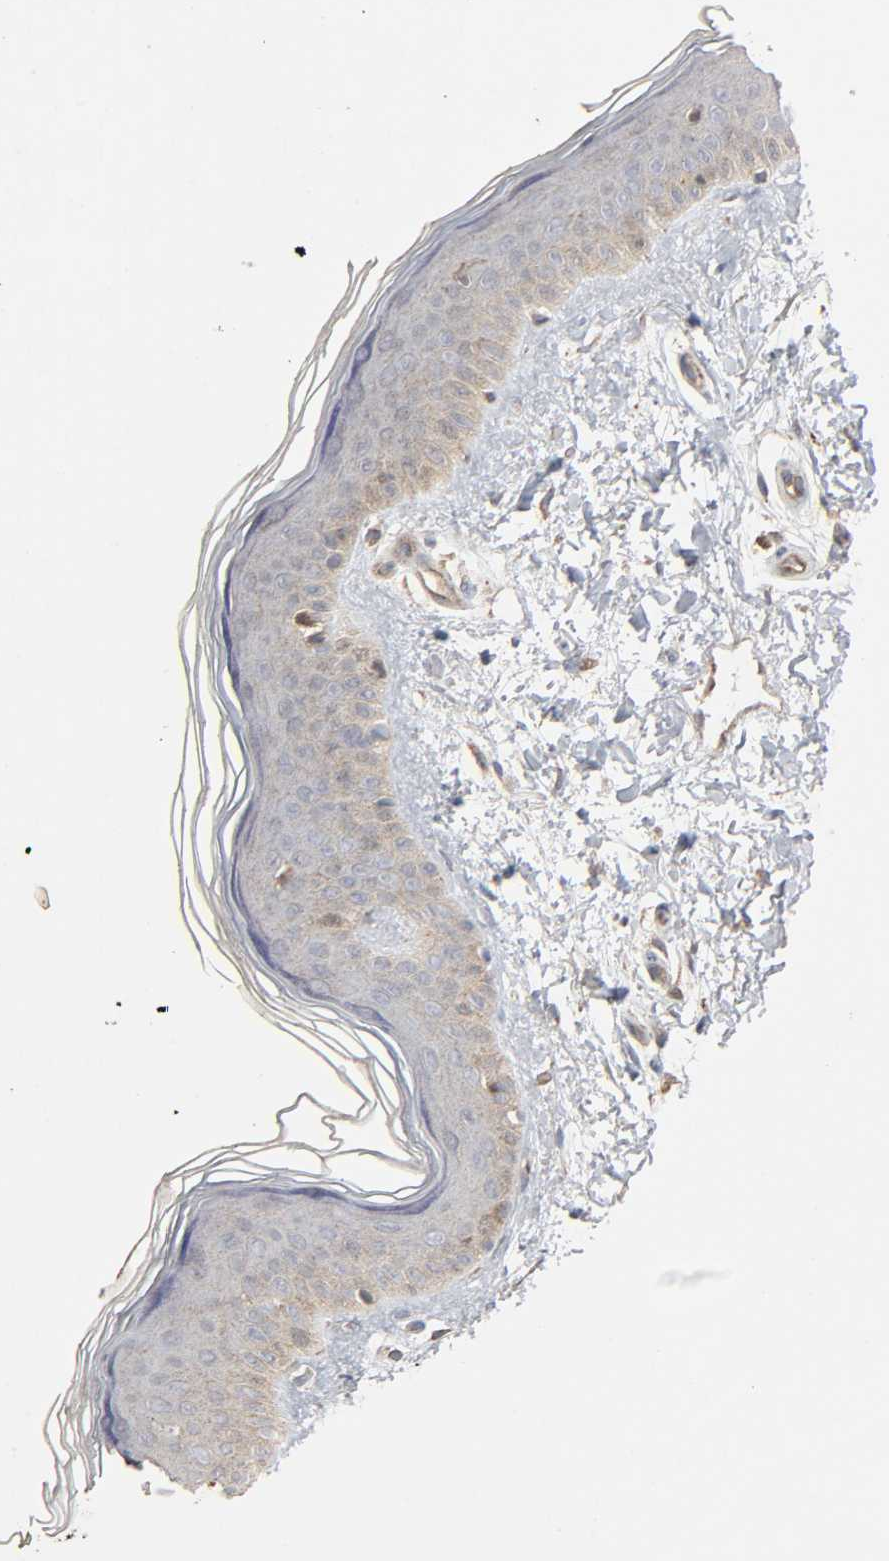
{"staining": {"intensity": "weak", "quantity": ">75%", "location": "cytoplasmic/membranous"}, "tissue": "skin", "cell_type": "Fibroblasts", "image_type": "normal", "snomed": [{"axis": "morphology", "description": "Normal tissue, NOS"}, {"axis": "topography", "description": "Skin"}], "caption": "Skin stained with DAB (3,3'-diaminobenzidine) immunohistochemistry shows low levels of weak cytoplasmic/membranous positivity in about >75% of fibroblasts. Nuclei are stained in blue.", "gene": "CDK6", "patient": {"sex": "female", "age": 19}}